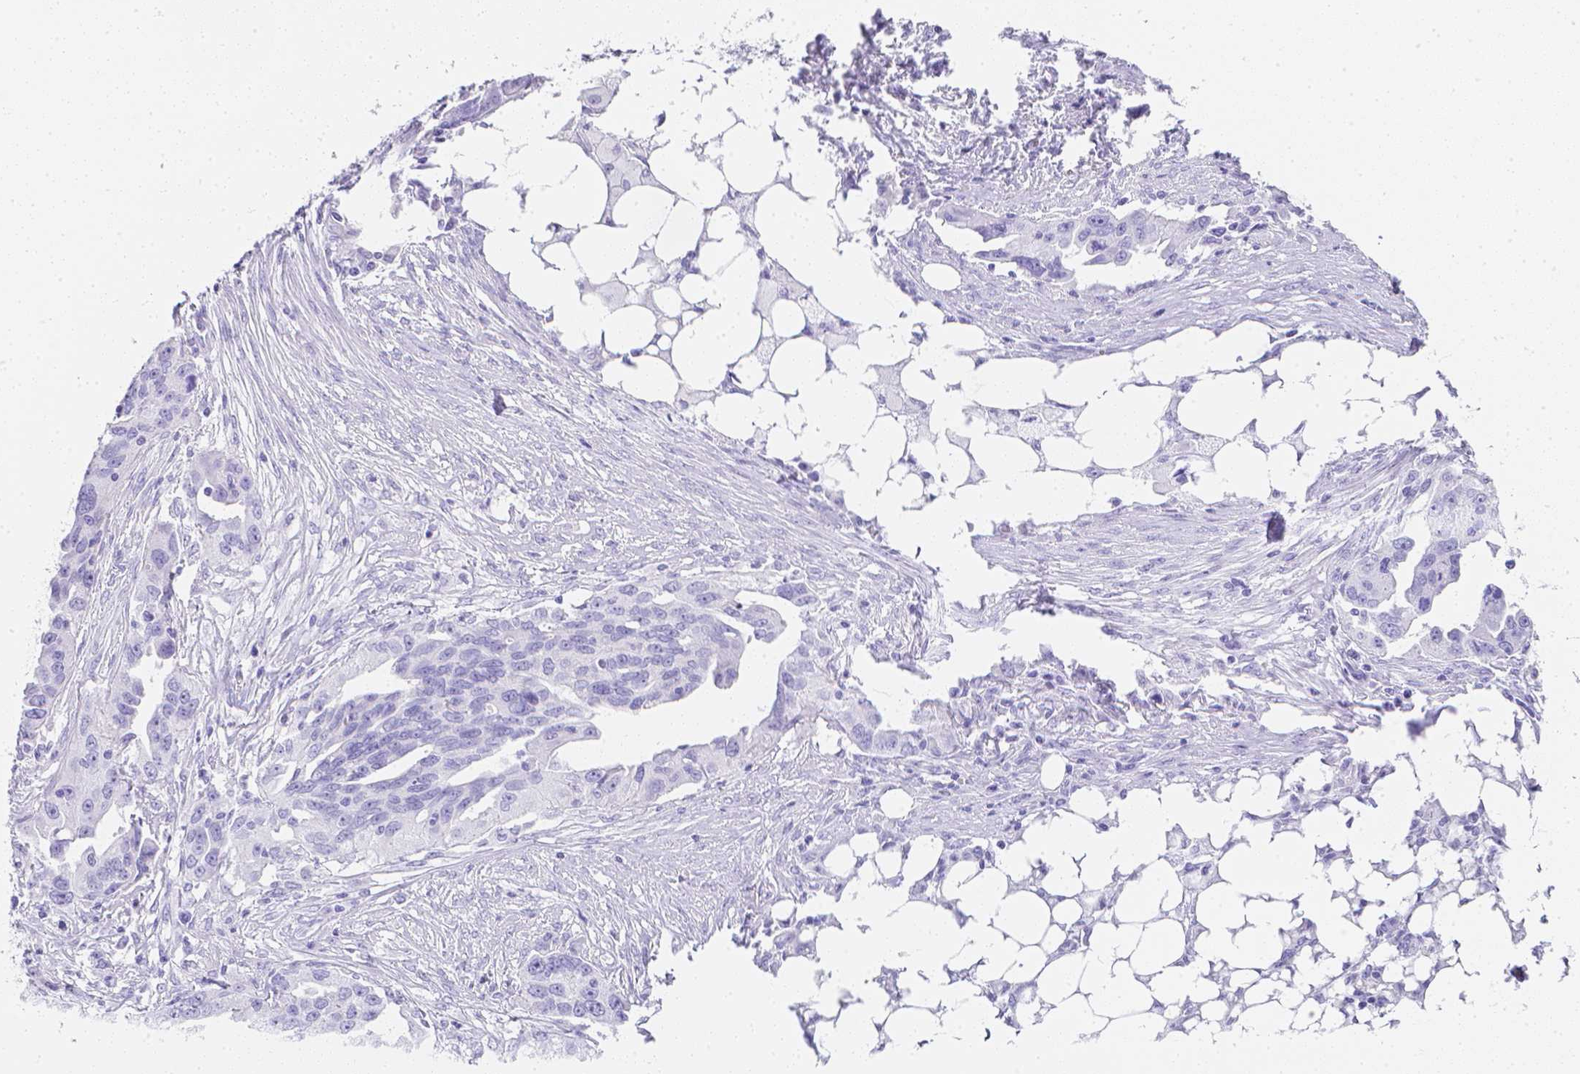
{"staining": {"intensity": "negative", "quantity": "none", "location": "none"}, "tissue": "ovarian cancer", "cell_type": "Tumor cells", "image_type": "cancer", "snomed": [{"axis": "morphology", "description": "Carcinoma, endometroid"}, {"axis": "morphology", "description": "Cystadenocarcinoma, serous, NOS"}, {"axis": "topography", "description": "Ovary"}], "caption": "Ovarian endometroid carcinoma was stained to show a protein in brown. There is no significant expression in tumor cells. Brightfield microscopy of IHC stained with DAB (3,3'-diaminobenzidine) (brown) and hematoxylin (blue), captured at high magnification.", "gene": "LGALS4", "patient": {"sex": "female", "age": 45}}